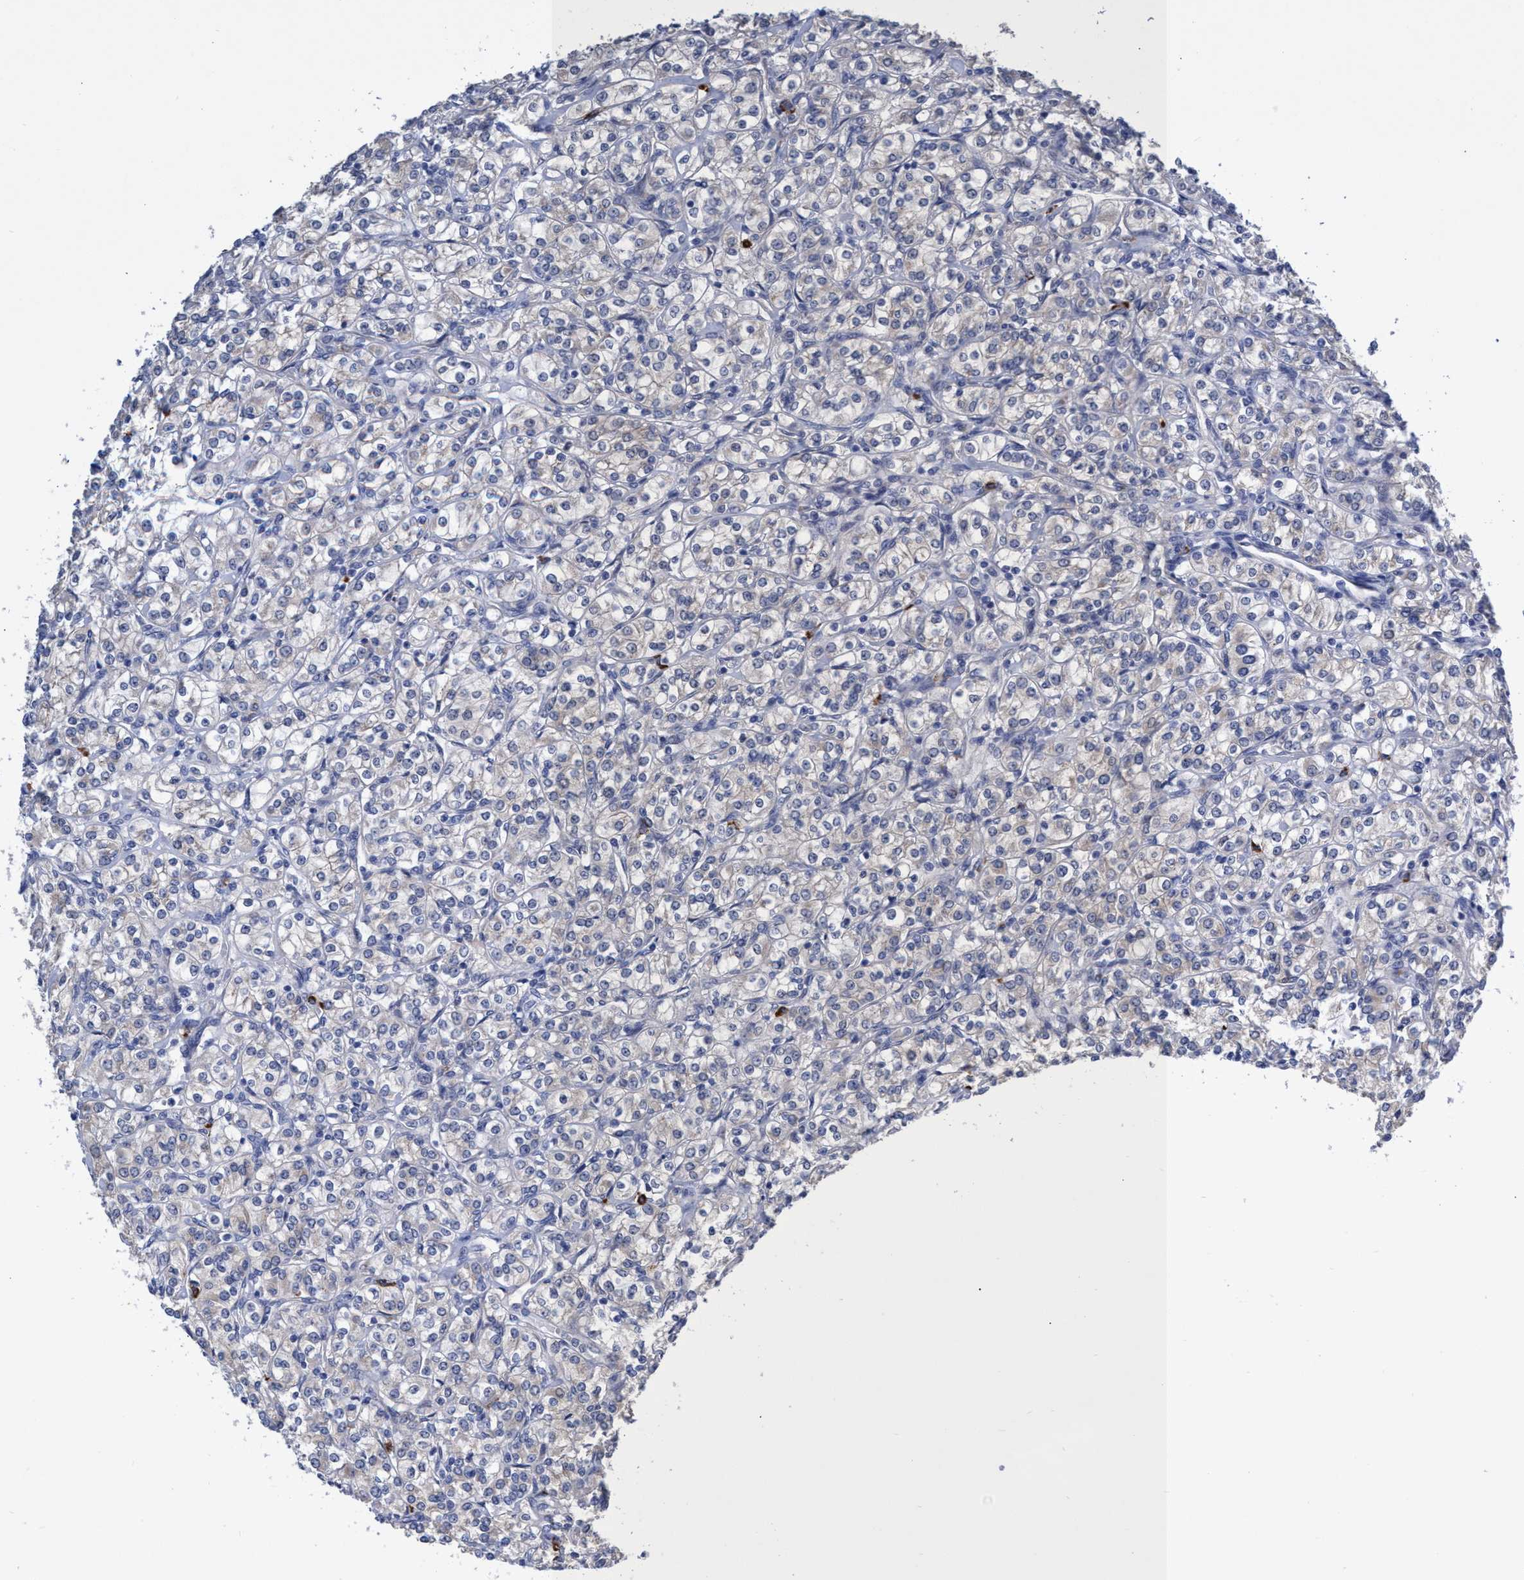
{"staining": {"intensity": "negative", "quantity": "none", "location": "none"}, "tissue": "renal cancer", "cell_type": "Tumor cells", "image_type": "cancer", "snomed": [{"axis": "morphology", "description": "Adenocarcinoma, NOS"}, {"axis": "topography", "description": "Kidney"}], "caption": "Image shows no significant protein expression in tumor cells of renal cancer.", "gene": "SVEP1", "patient": {"sex": "male", "age": 77}}